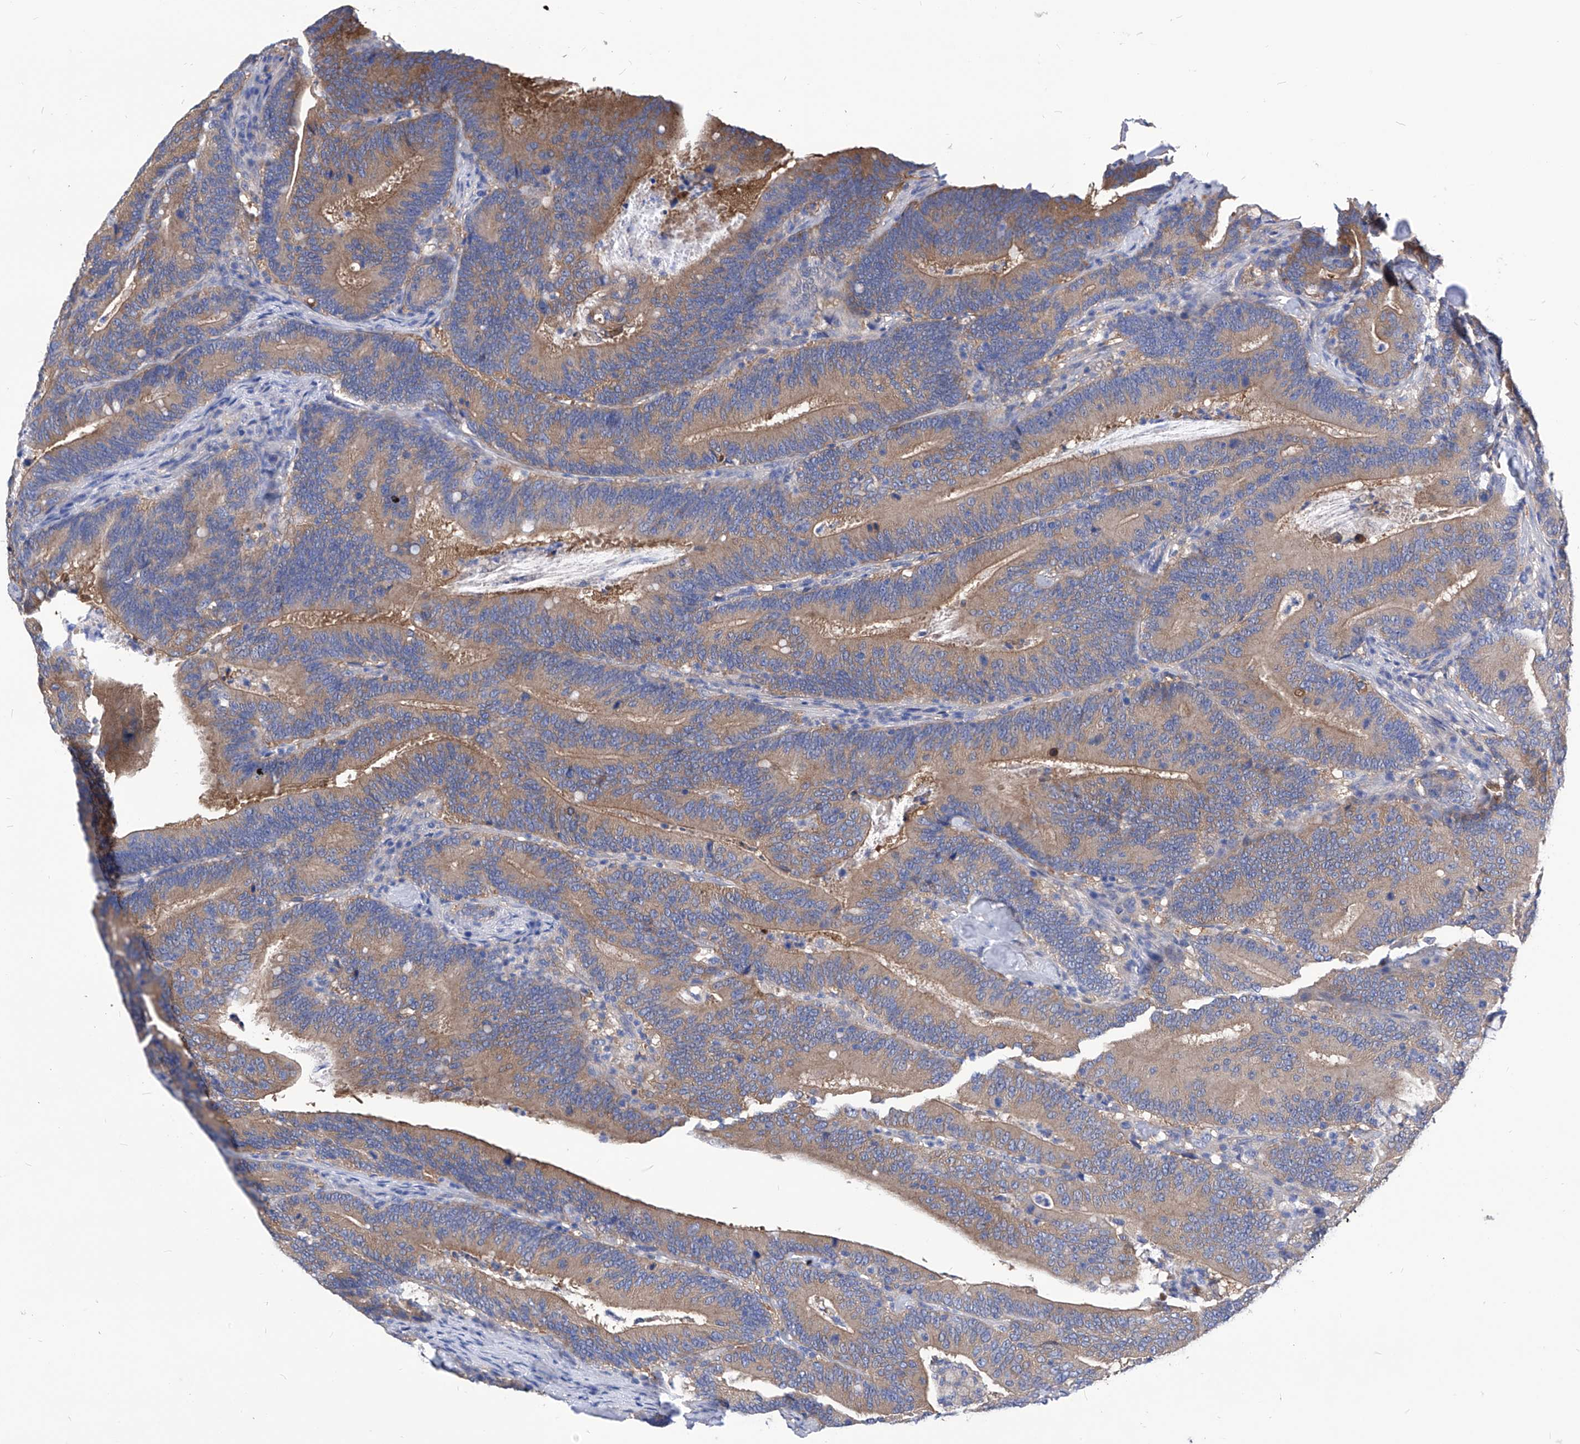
{"staining": {"intensity": "weak", "quantity": ">75%", "location": "cytoplasmic/membranous"}, "tissue": "colorectal cancer", "cell_type": "Tumor cells", "image_type": "cancer", "snomed": [{"axis": "morphology", "description": "Adenocarcinoma, NOS"}, {"axis": "topography", "description": "Colon"}], "caption": "High-magnification brightfield microscopy of colorectal cancer stained with DAB (brown) and counterstained with hematoxylin (blue). tumor cells exhibit weak cytoplasmic/membranous staining is seen in approximately>75% of cells. (DAB IHC, brown staining for protein, blue staining for nuclei).", "gene": "XPNPEP1", "patient": {"sex": "female", "age": 66}}